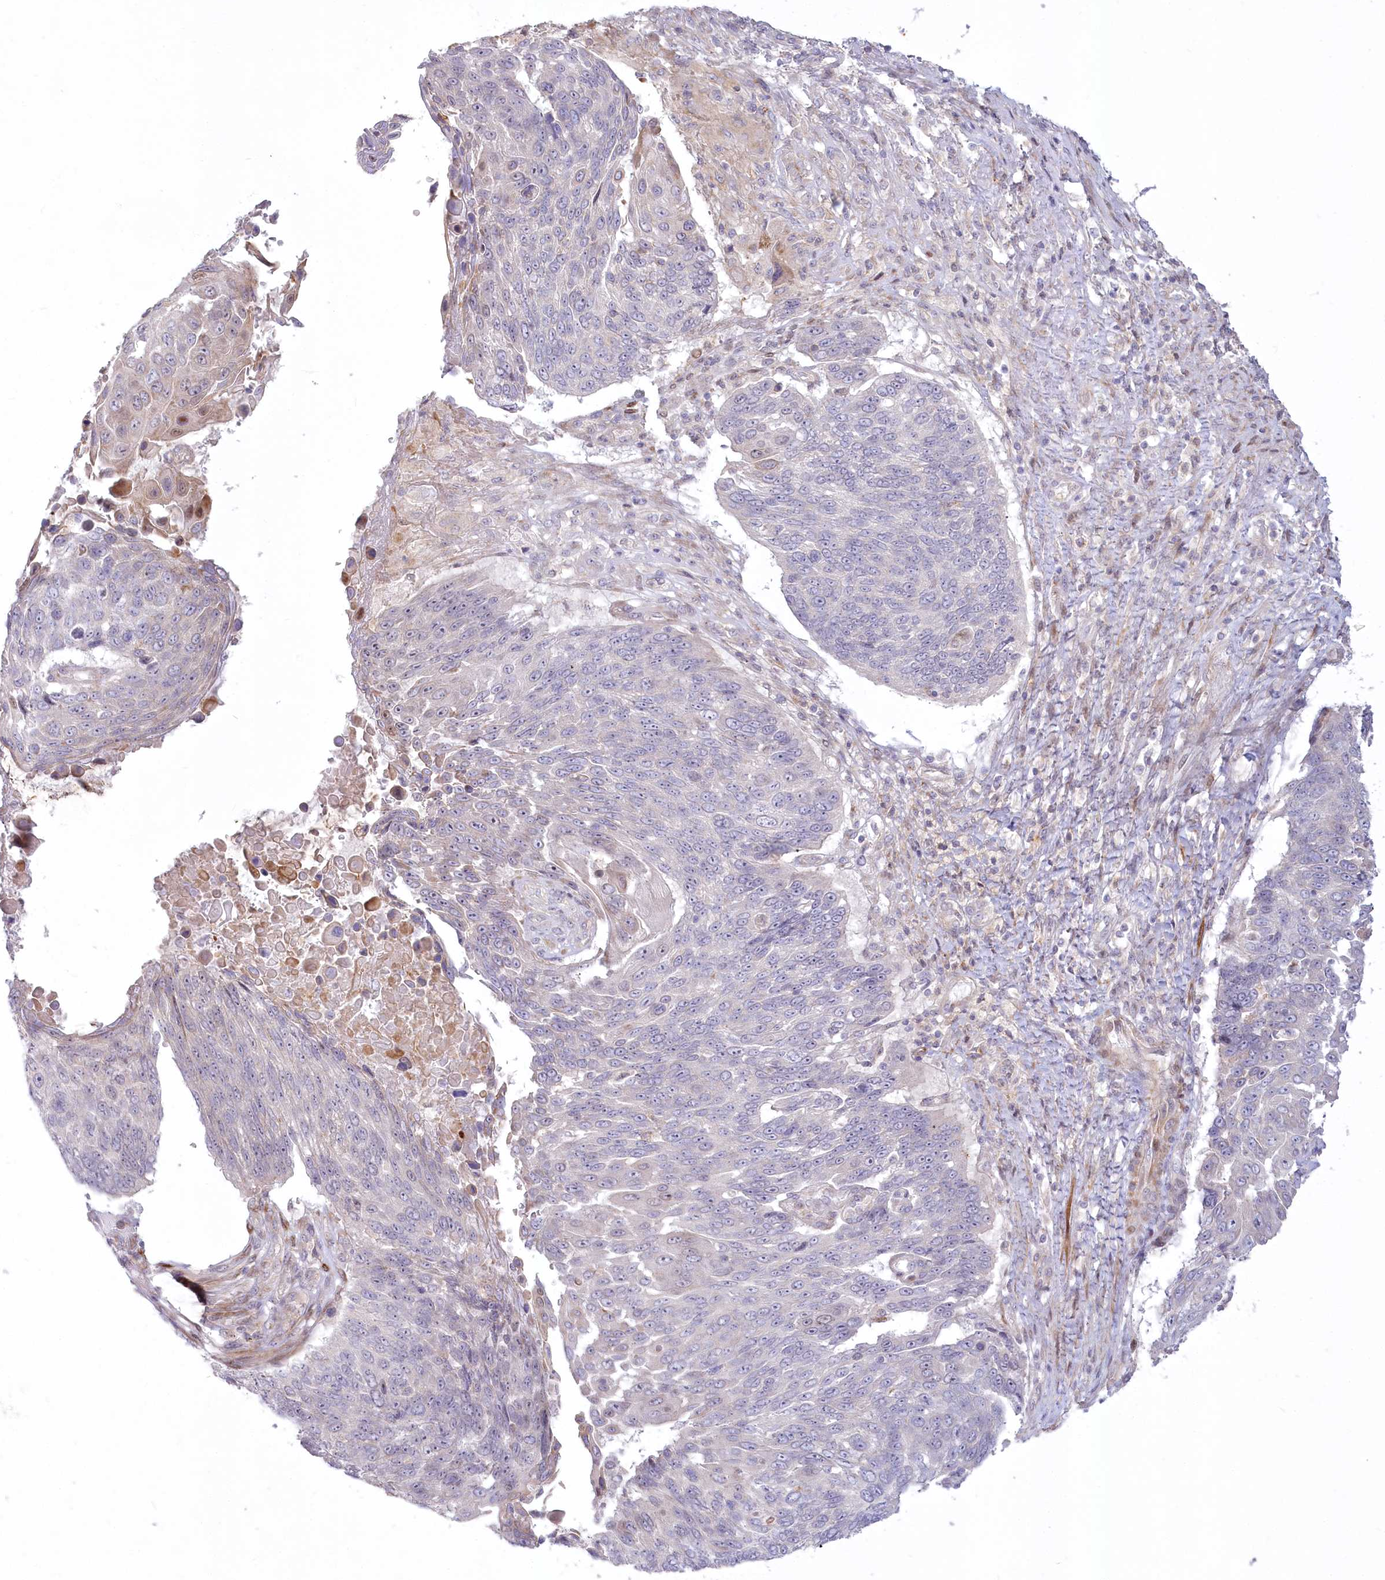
{"staining": {"intensity": "negative", "quantity": "none", "location": "none"}, "tissue": "lung cancer", "cell_type": "Tumor cells", "image_type": "cancer", "snomed": [{"axis": "morphology", "description": "Squamous cell carcinoma, NOS"}, {"axis": "topography", "description": "Lung"}], "caption": "Immunohistochemical staining of lung cancer reveals no significant expression in tumor cells.", "gene": "MTG1", "patient": {"sex": "male", "age": 66}}